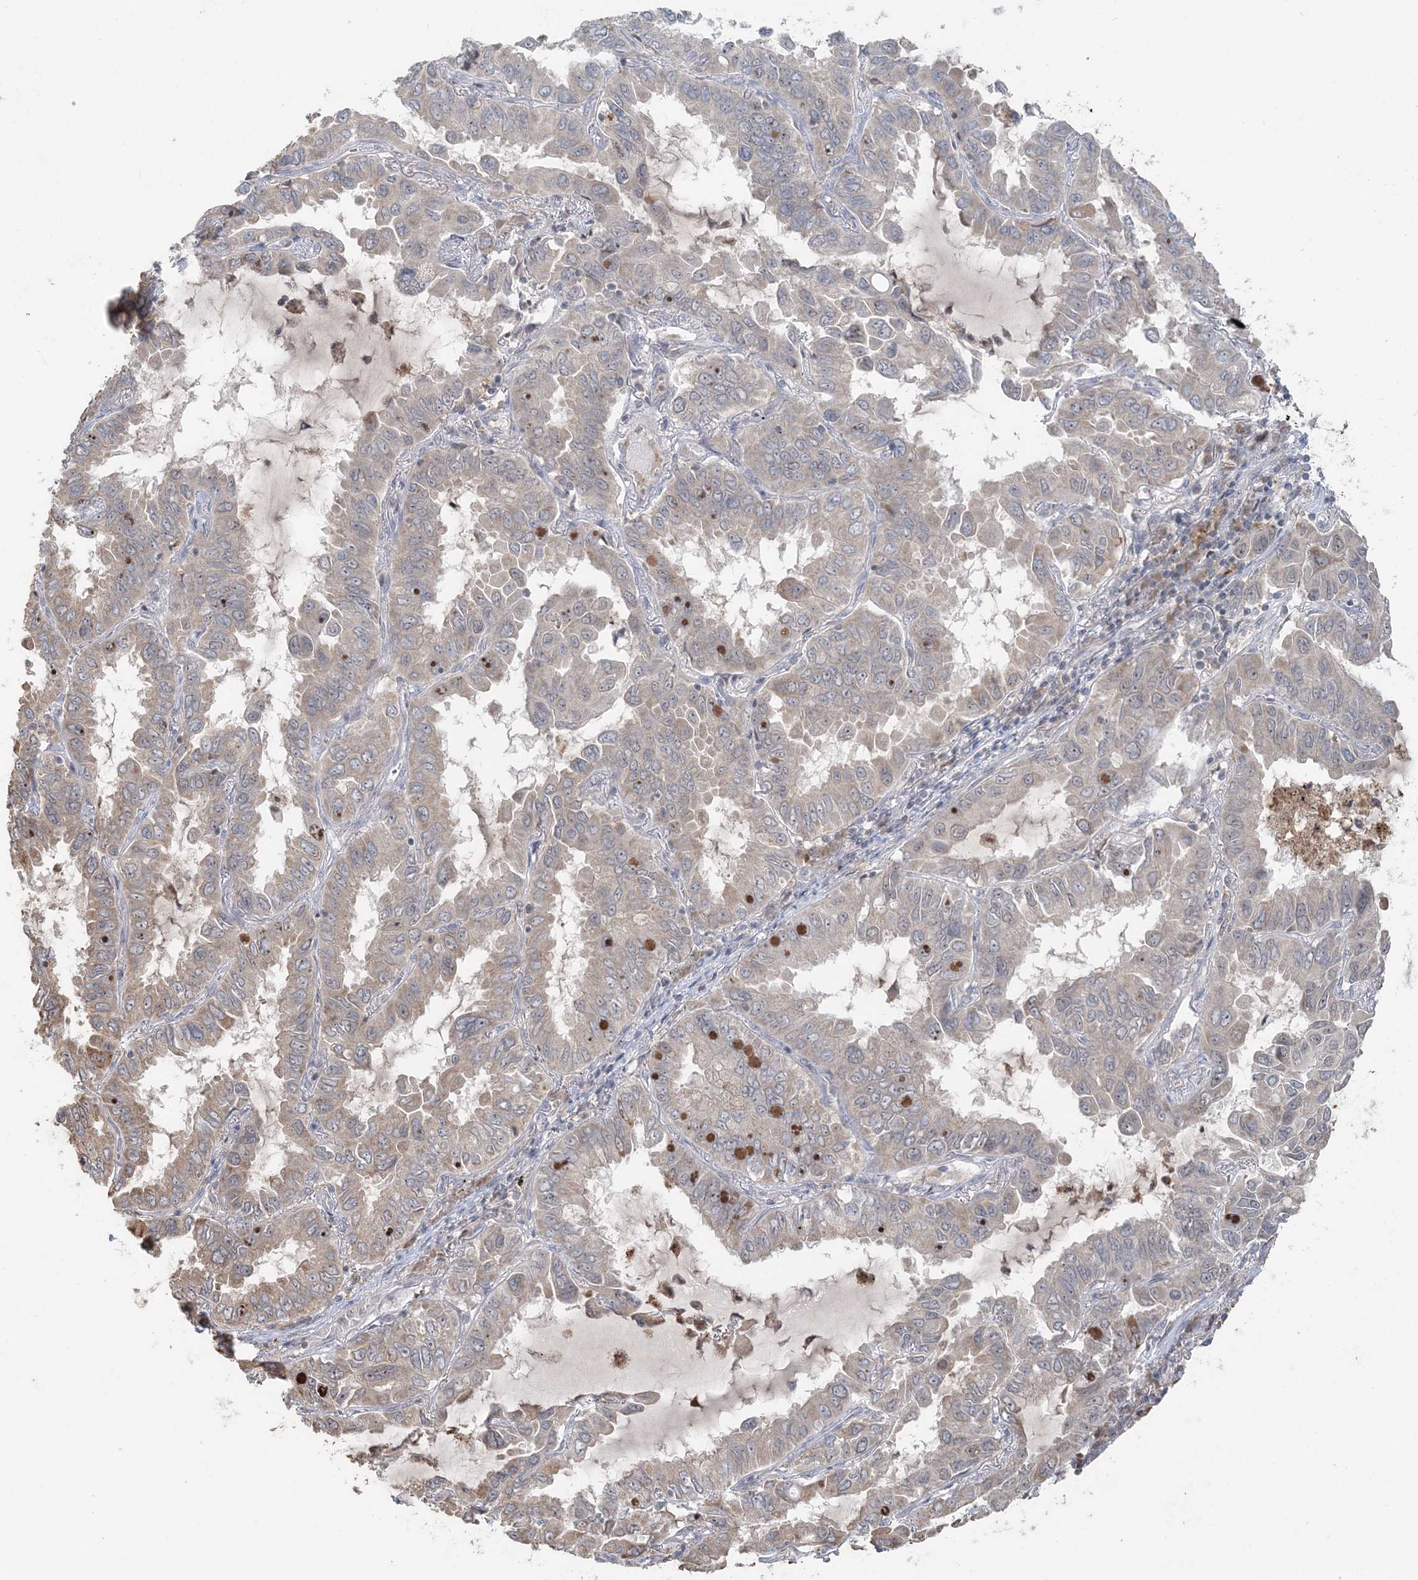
{"staining": {"intensity": "weak", "quantity": "<25%", "location": "cytoplasmic/membranous,nuclear"}, "tissue": "lung cancer", "cell_type": "Tumor cells", "image_type": "cancer", "snomed": [{"axis": "morphology", "description": "Adenocarcinoma, NOS"}, {"axis": "topography", "description": "Lung"}], "caption": "This micrograph is of lung cancer (adenocarcinoma) stained with IHC to label a protein in brown with the nuclei are counter-stained blue. There is no positivity in tumor cells.", "gene": "SLU7", "patient": {"sex": "male", "age": 64}}